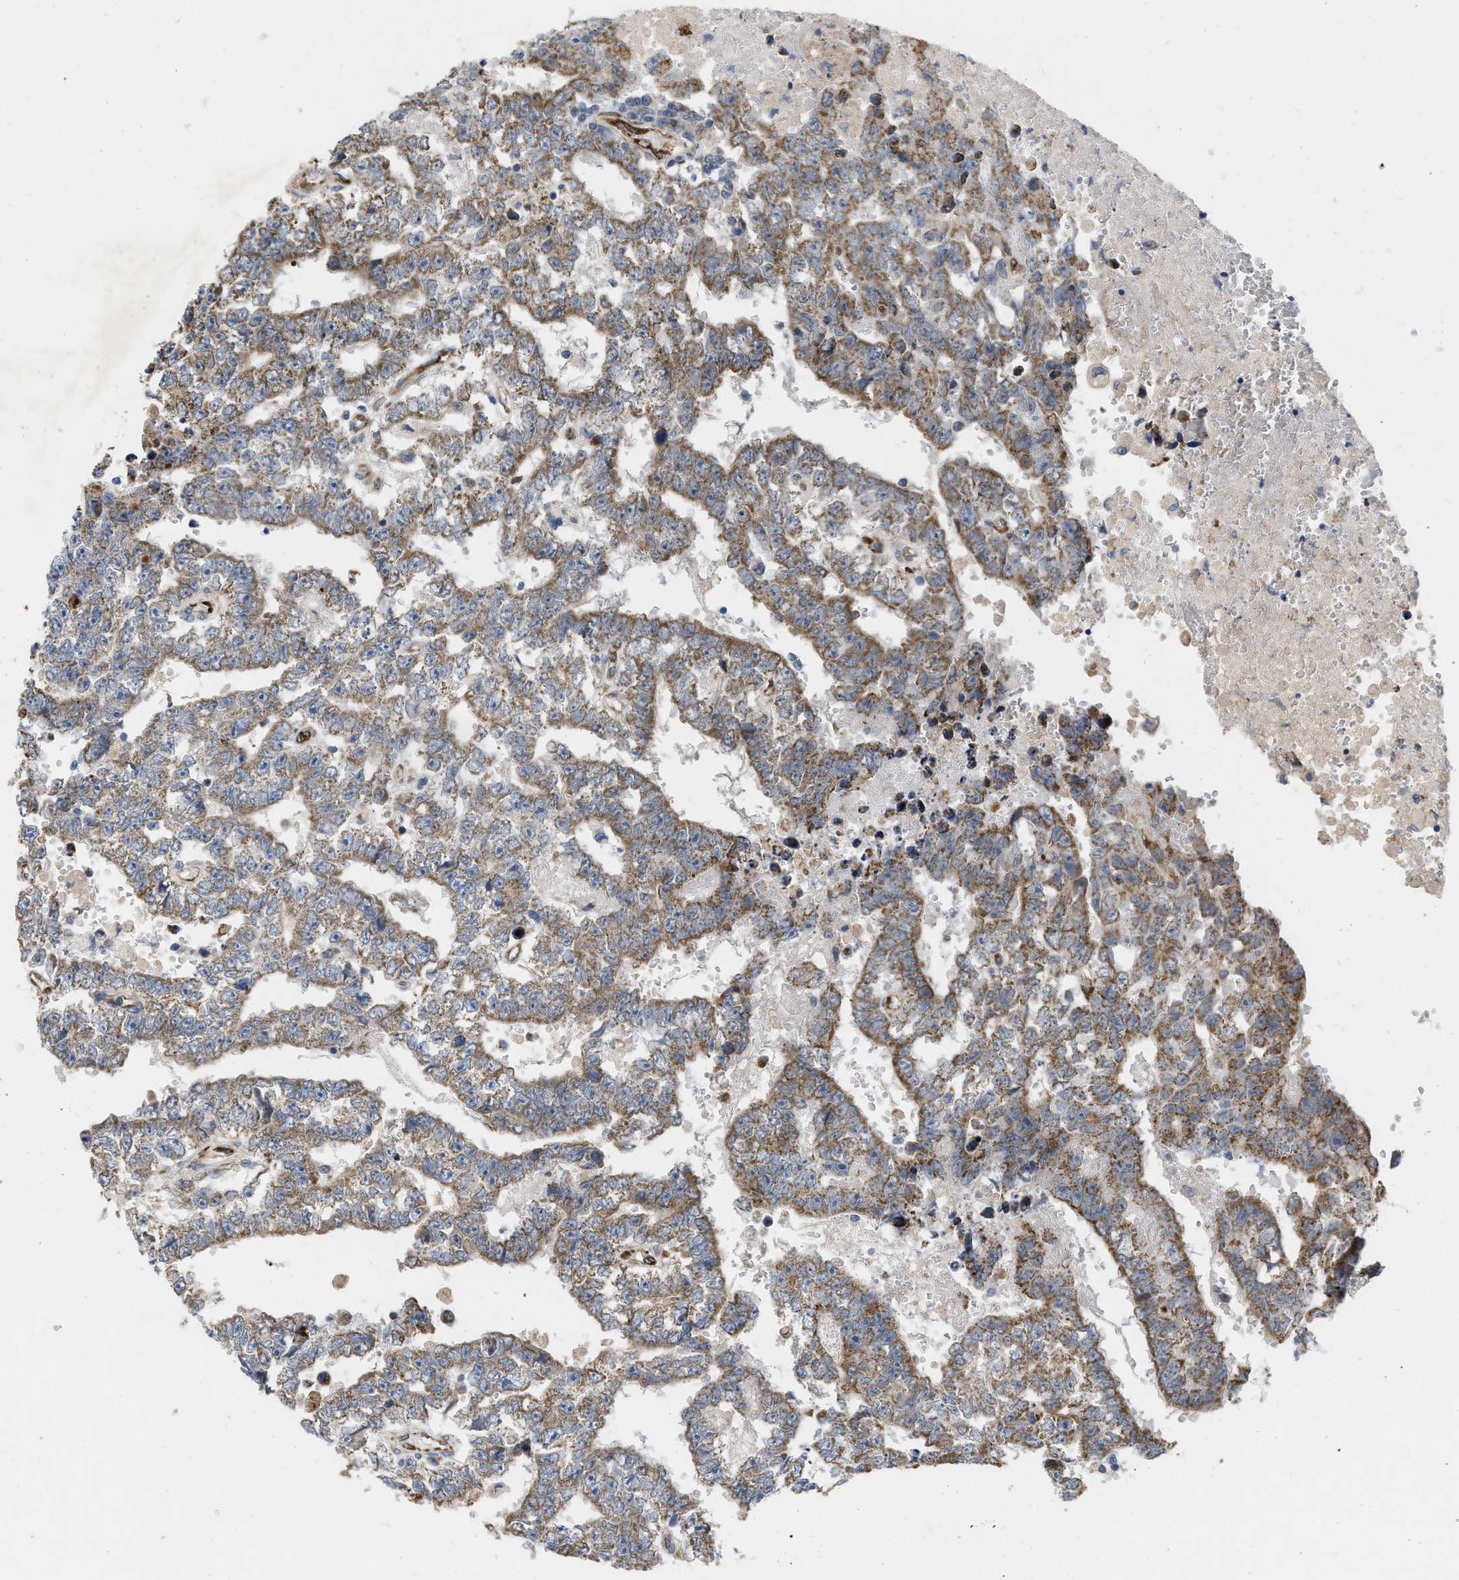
{"staining": {"intensity": "moderate", "quantity": ">75%", "location": "cytoplasmic/membranous"}, "tissue": "testis cancer", "cell_type": "Tumor cells", "image_type": "cancer", "snomed": [{"axis": "morphology", "description": "Carcinoma, Embryonal, NOS"}, {"axis": "topography", "description": "Testis"}], "caption": "Protein staining exhibits moderate cytoplasmic/membranous positivity in approximately >75% of tumor cells in embryonal carcinoma (testis).", "gene": "EOGT", "patient": {"sex": "male", "age": 25}}